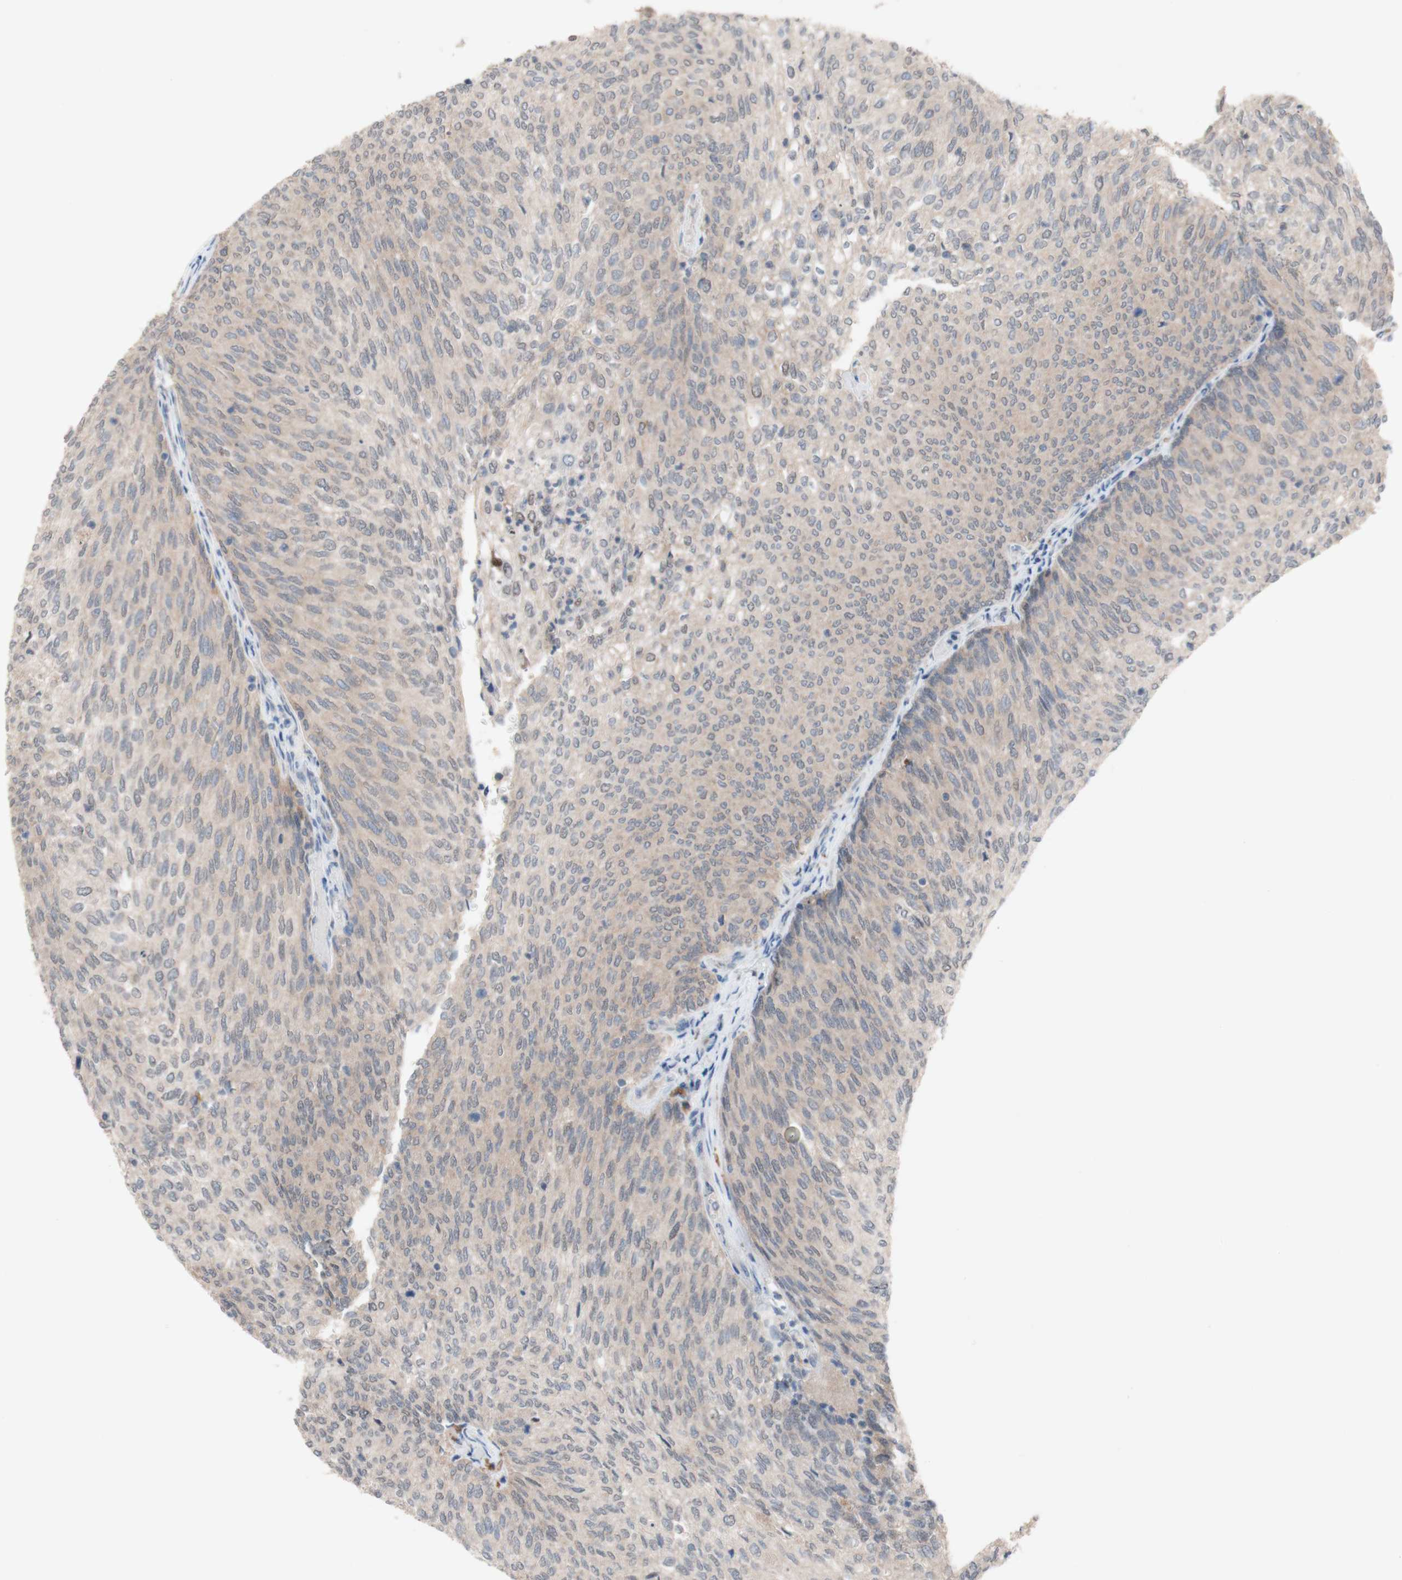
{"staining": {"intensity": "weak", "quantity": ">75%", "location": "cytoplasmic/membranous"}, "tissue": "urothelial cancer", "cell_type": "Tumor cells", "image_type": "cancer", "snomed": [{"axis": "morphology", "description": "Urothelial carcinoma, Low grade"}, {"axis": "topography", "description": "Urinary bladder"}], "caption": "Human low-grade urothelial carcinoma stained for a protein (brown) shows weak cytoplasmic/membranous positive expression in approximately >75% of tumor cells.", "gene": "PEX2", "patient": {"sex": "female", "age": 79}}